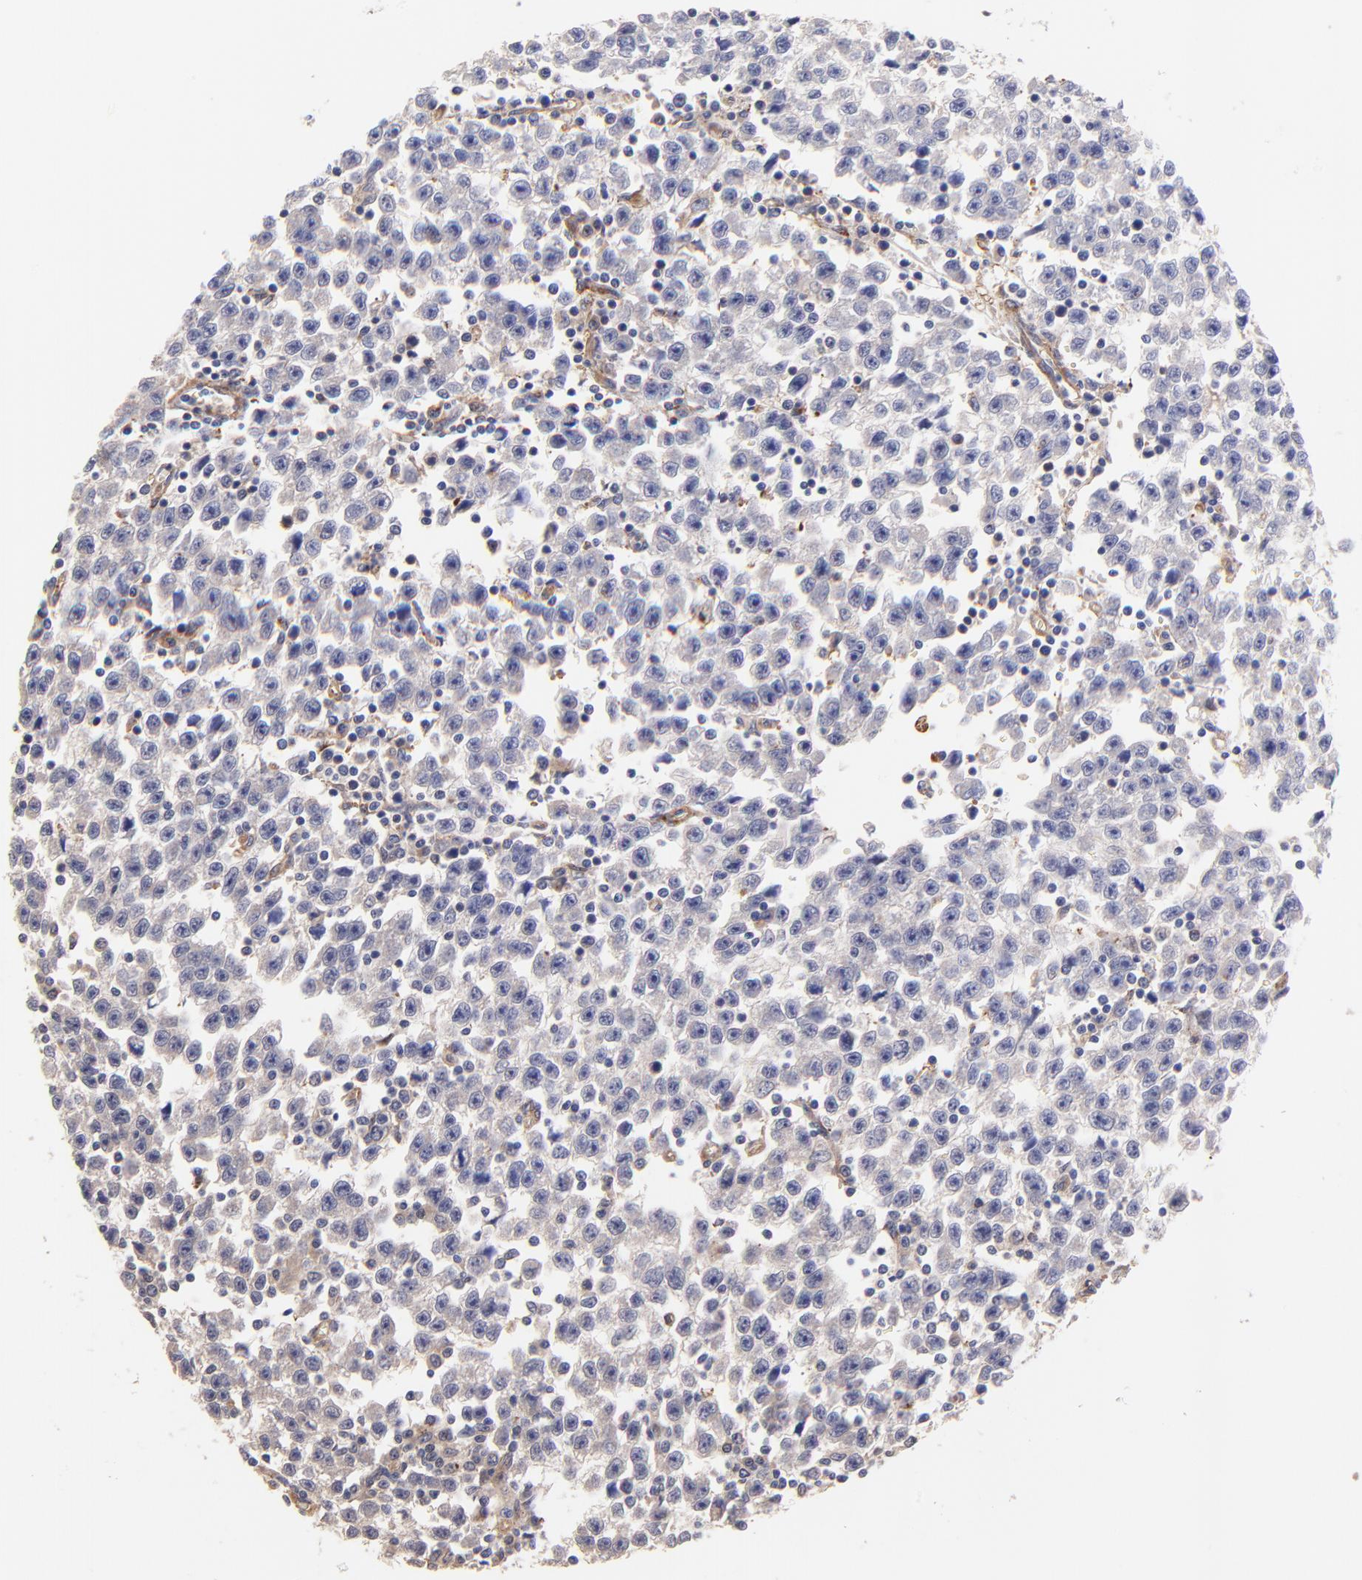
{"staining": {"intensity": "weak", "quantity": "25%-75%", "location": "cytoplasmic/membranous"}, "tissue": "testis cancer", "cell_type": "Tumor cells", "image_type": "cancer", "snomed": [{"axis": "morphology", "description": "Seminoma, NOS"}, {"axis": "topography", "description": "Testis"}], "caption": "IHC staining of seminoma (testis), which demonstrates low levels of weak cytoplasmic/membranous staining in about 25%-75% of tumor cells indicating weak cytoplasmic/membranous protein staining. The staining was performed using DAB (3,3'-diaminobenzidine) (brown) for protein detection and nuclei were counterstained in hematoxylin (blue).", "gene": "ZNF747", "patient": {"sex": "male", "age": 35}}